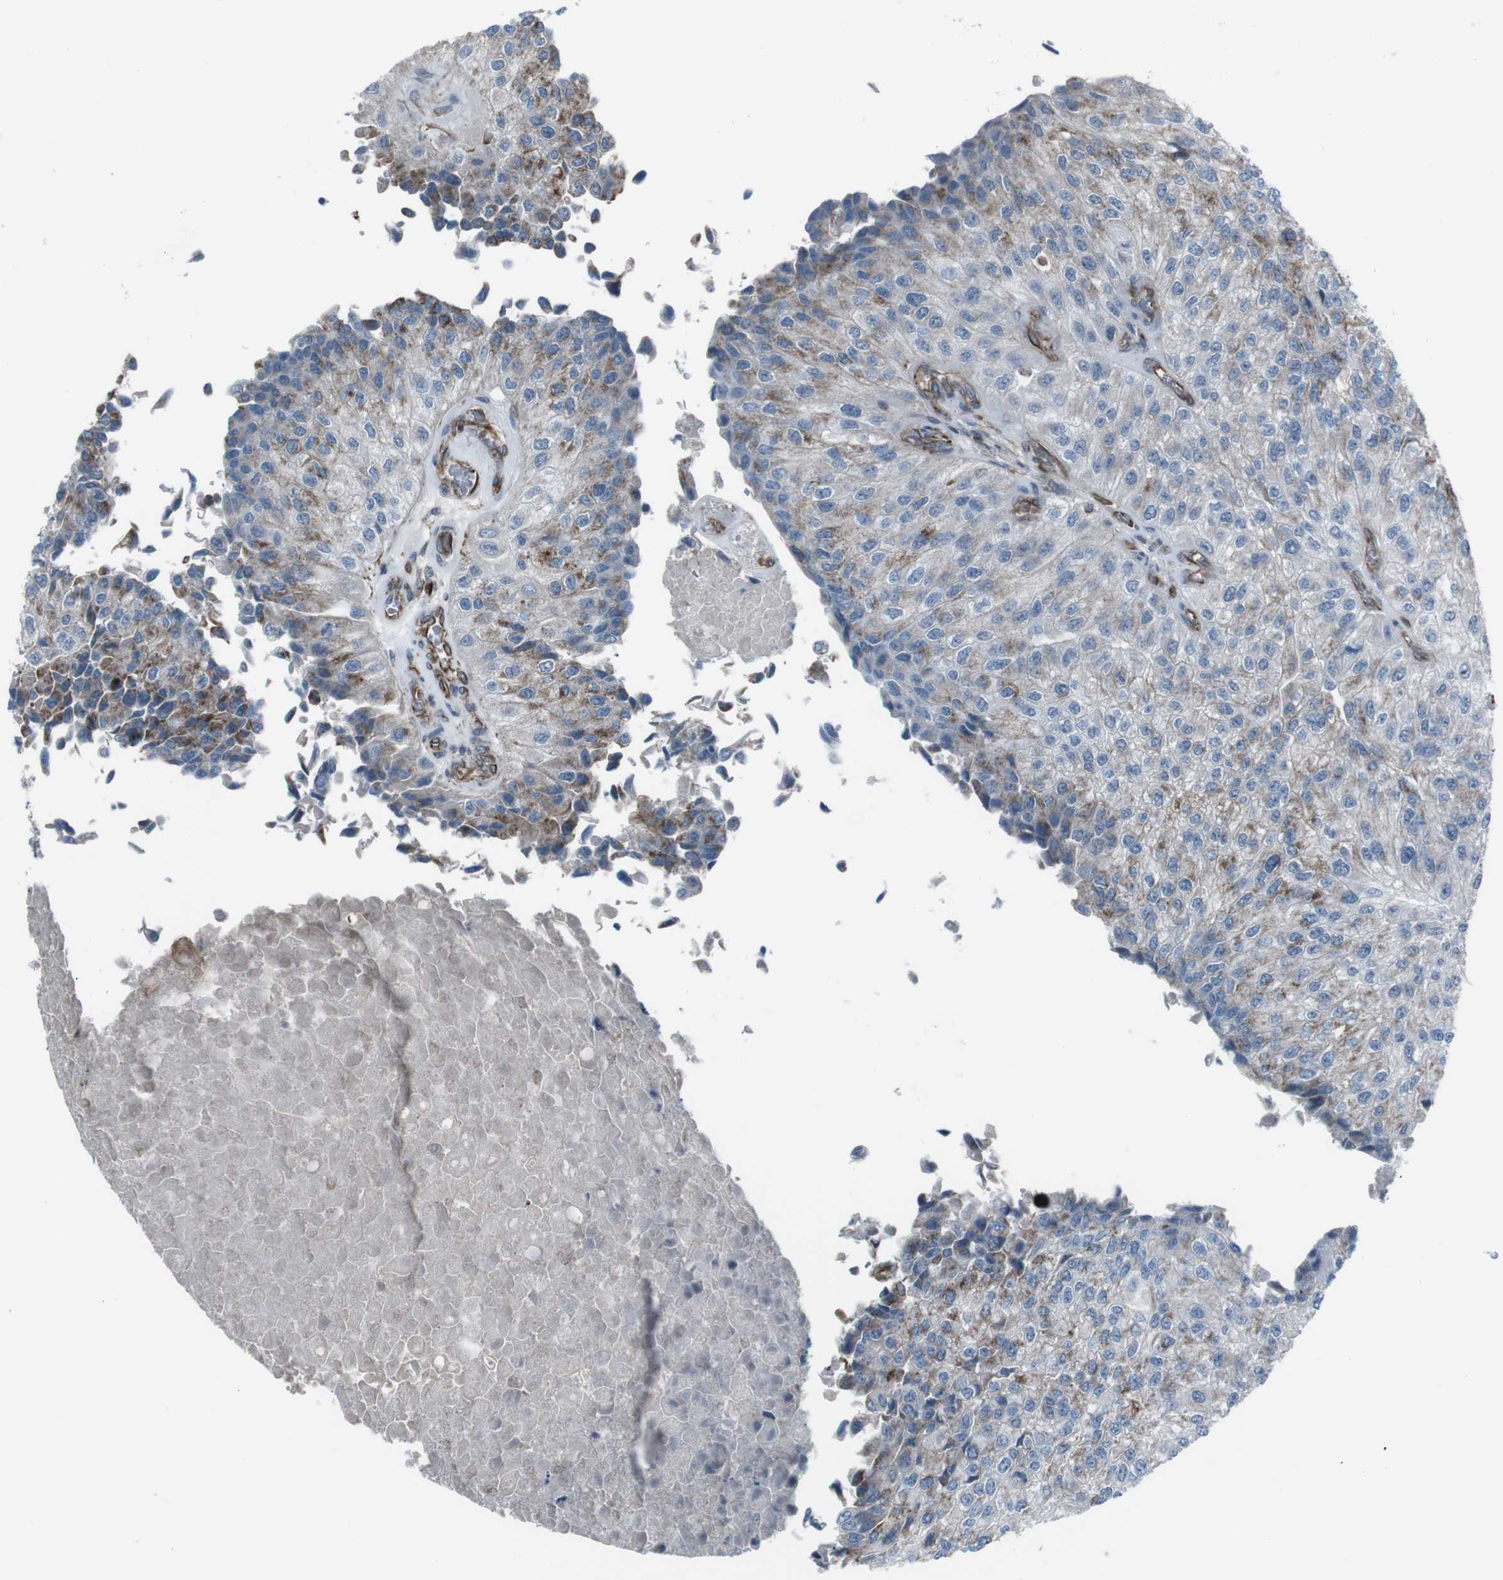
{"staining": {"intensity": "moderate", "quantity": "25%-75%", "location": "cytoplasmic/membranous"}, "tissue": "urothelial cancer", "cell_type": "Tumor cells", "image_type": "cancer", "snomed": [{"axis": "morphology", "description": "Urothelial carcinoma, High grade"}, {"axis": "topography", "description": "Kidney"}, {"axis": "topography", "description": "Urinary bladder"}], "caption": "Urothelial cancer stained with a protein marker demonstrates moderate staining in tumor cells.", "gene": "TMEM141", "patient": {"sex": "male", "age": 77}}